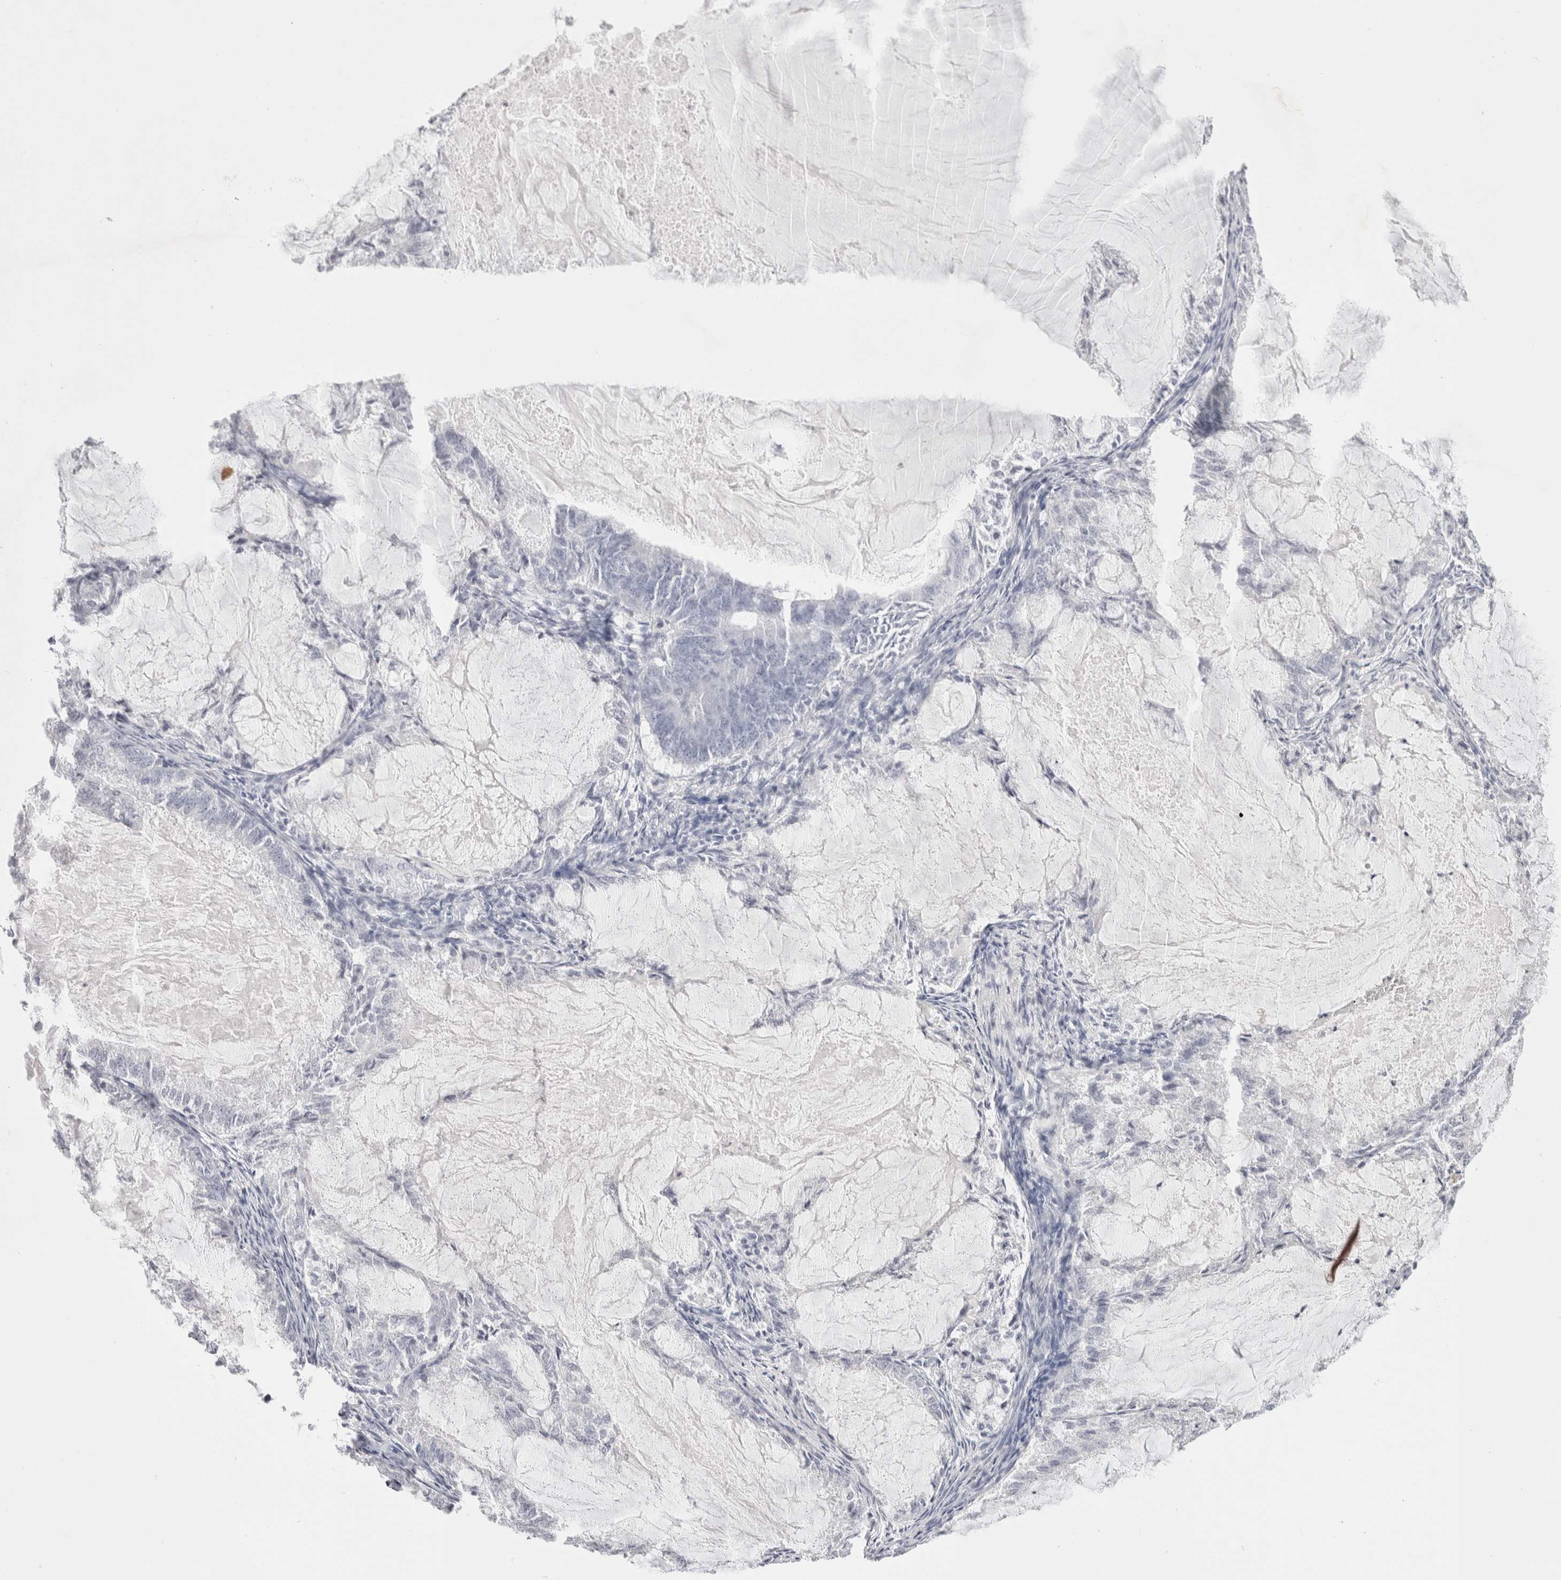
{"staining": {"intensity": "negative", "quantity": "none", "location": "none"}, "tissue": "endometrial cancer", "cell_type": "Tumor cells", "image_type": "cancer", "snomed": [{"axis": "morphology", "description": "Adenocarcinoma, NOS"}, {"axis": "topography", "description": "Endometrium"}], "caption": "Endometrial cancer was stained to show a protein in brown. There is no significant positivity in tumor cells.", "gene": "GARIN1A", "patient": {"sex": "female", "age": 86}}